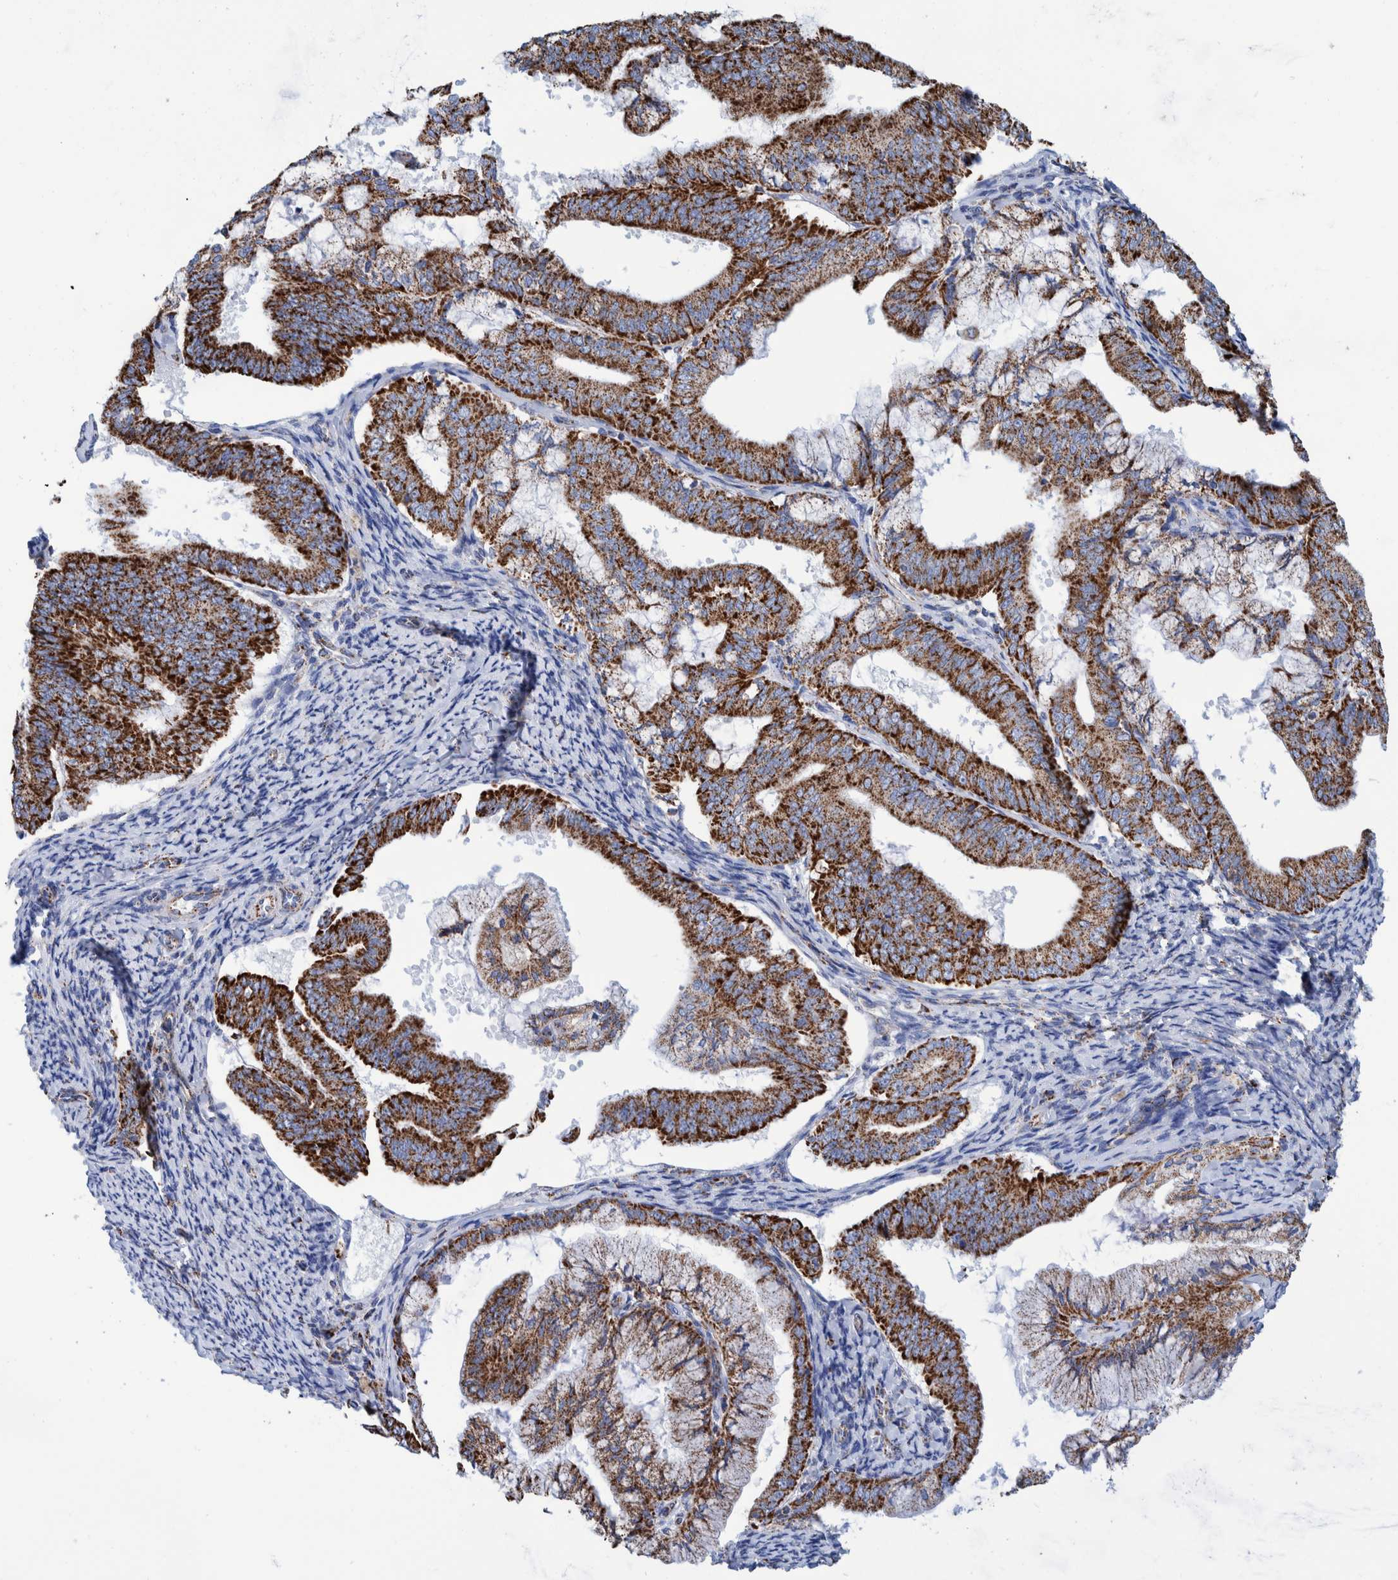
{"staining": {"intensity": "strong", "quantity": ">75%", "location": "cytoplasmic/membranous"}, "tissue": "endometrial cancer", "cell_type": "Tumor cells", "image_type": "cancer", "snomed": [{"axis": "morphology", "description": "Adenocarcinoma, NOS"}, {"axis": "topography", "description": "Endometrium"}], "caption": "Immunohistochemical staining of endometrial cancer (adenocarcinoma) demonstrates high levels of strong cytoplasmic/membranous protein staining in about >75% of tumor cells.", "gene": "DECR1", "patient": {"sex": "female", "age": 63}}